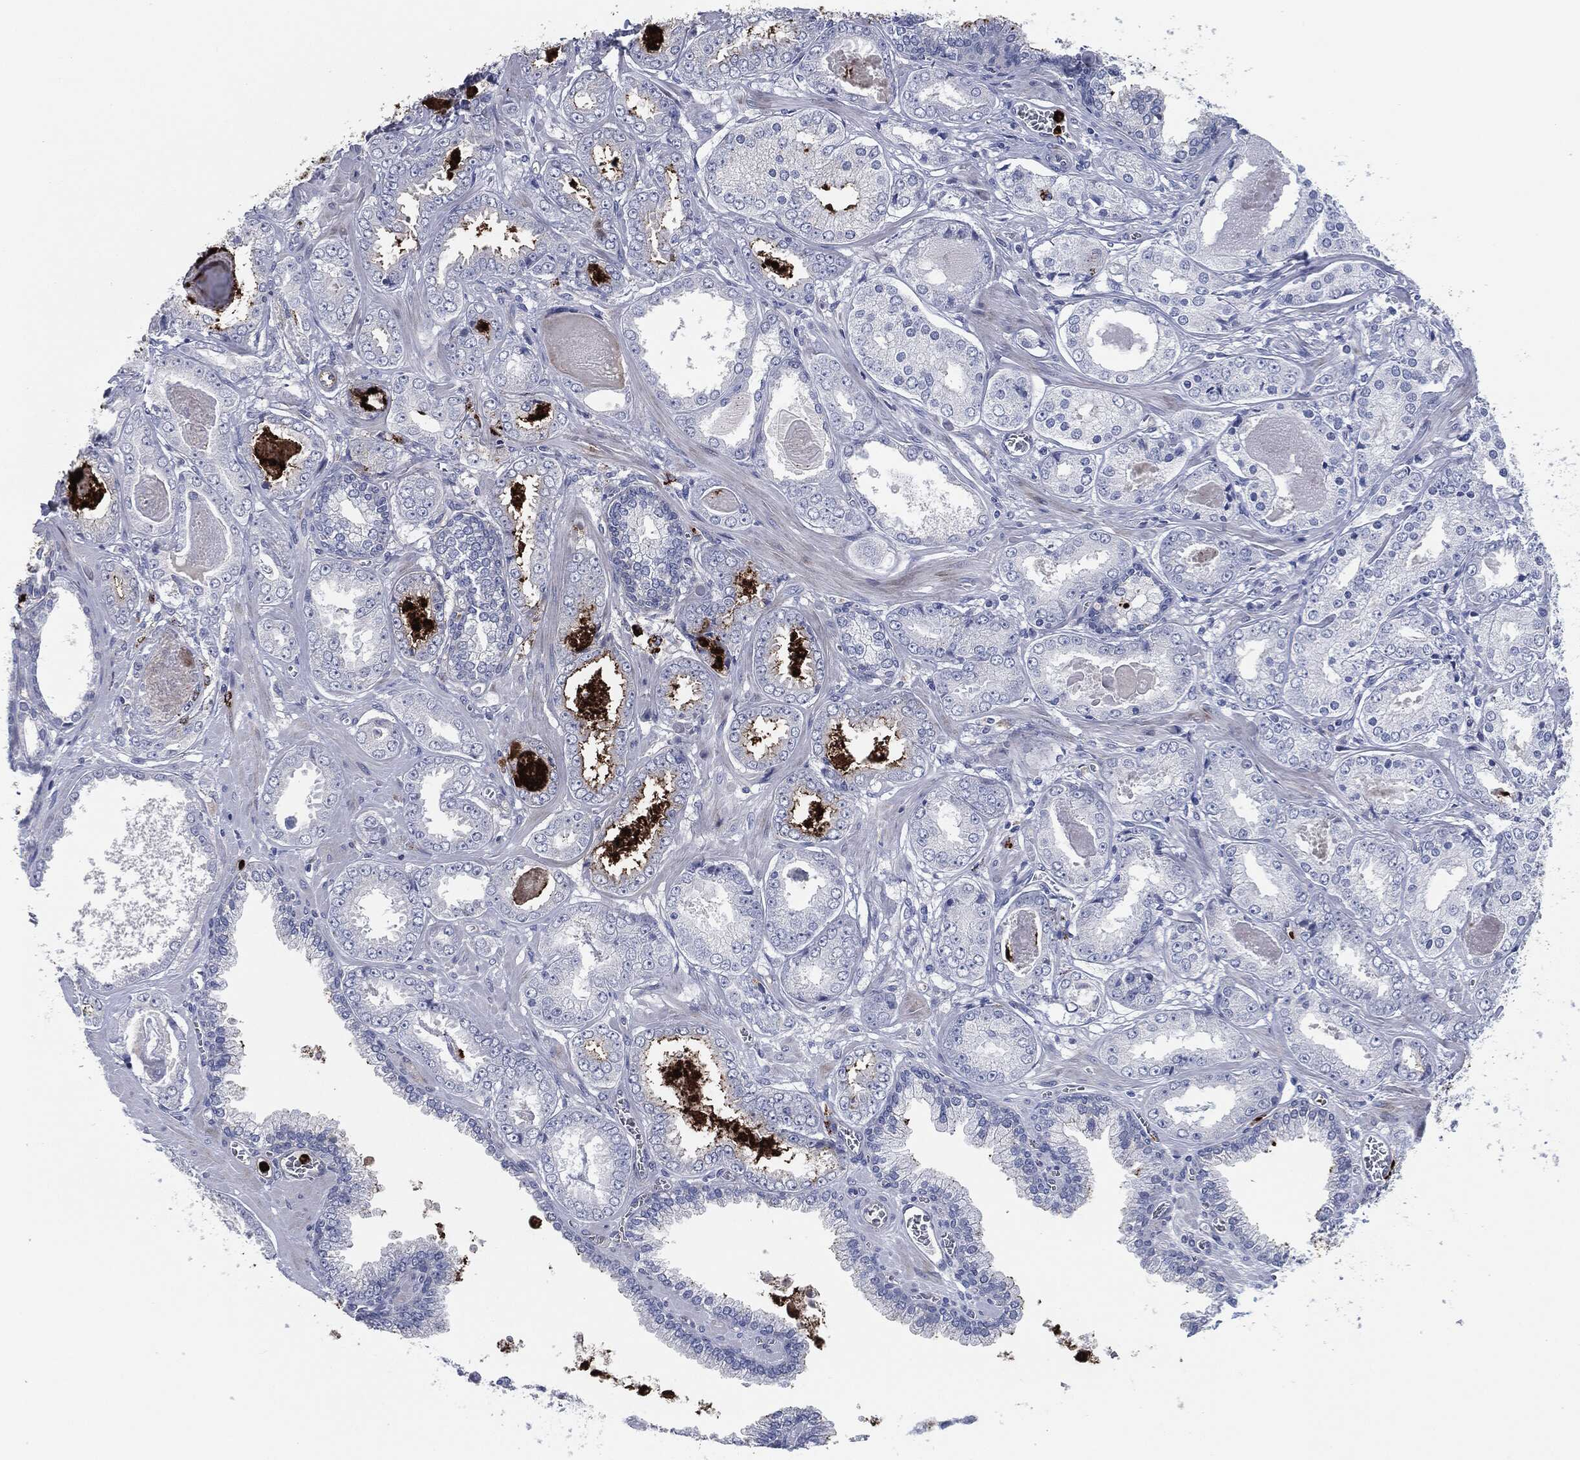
{"staining": {"intensity": "negative", "quantity": "none", "location": "none"}, "tissue": "prostate cancer", "cell_type": "Tumor cells", "image_type": "cancer", "snomed": [{"axis": "morphology", "description": "Adenocarcinoma, NOS"}, {"axis": "topography", "description": "Prostate"}], "caption": "Immunohistochemical staining of human adenocarcinoma (prostate) shows no significant positivity in tumor cells. (Brightfield microscopy of DAB (3,3'-diaminobenzidine) IHC at high magnification).", "gene": "MPO", "patient": {"sex": "male", "age": 56}}